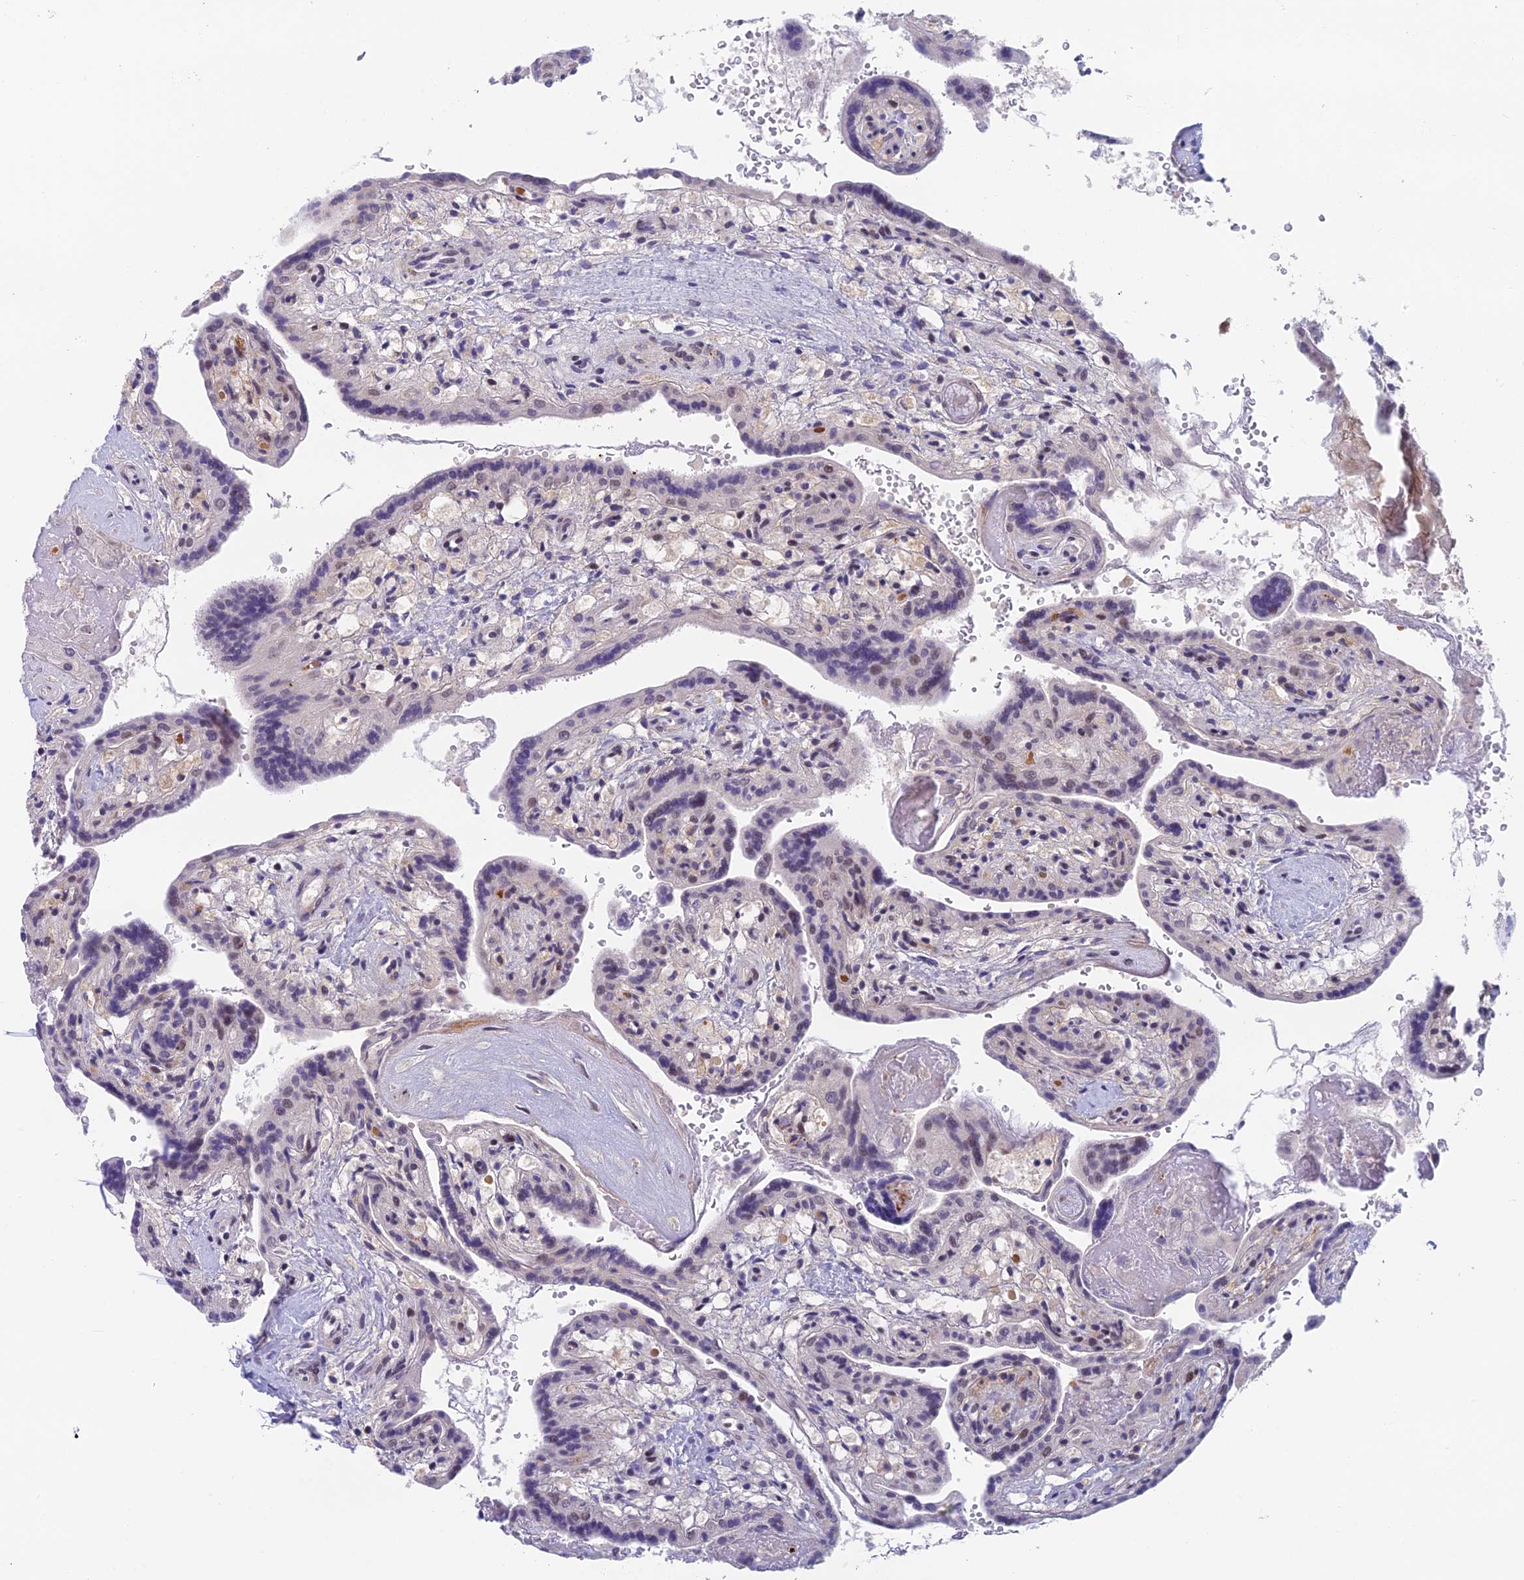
{"staining": {"intensity": "weak", "quantity": "<25%", "location": "nuclear"}, "tissue": "placenta", "cell_type": "Trophoblastic cells", "image_type": "normal", "snomed": [{"axis": "morphology", "description": "Normal tissue, NOS"}, {"axis": "topography", "description": "Placenta"}], "caption": "IHC photomicrograph of normal placenta: human placenta stained with DAB exhibits no significant protein staining in trophoblastic cells.", "gene": "NSMCE1", "patient": {"sex": "female", "age": 37}}